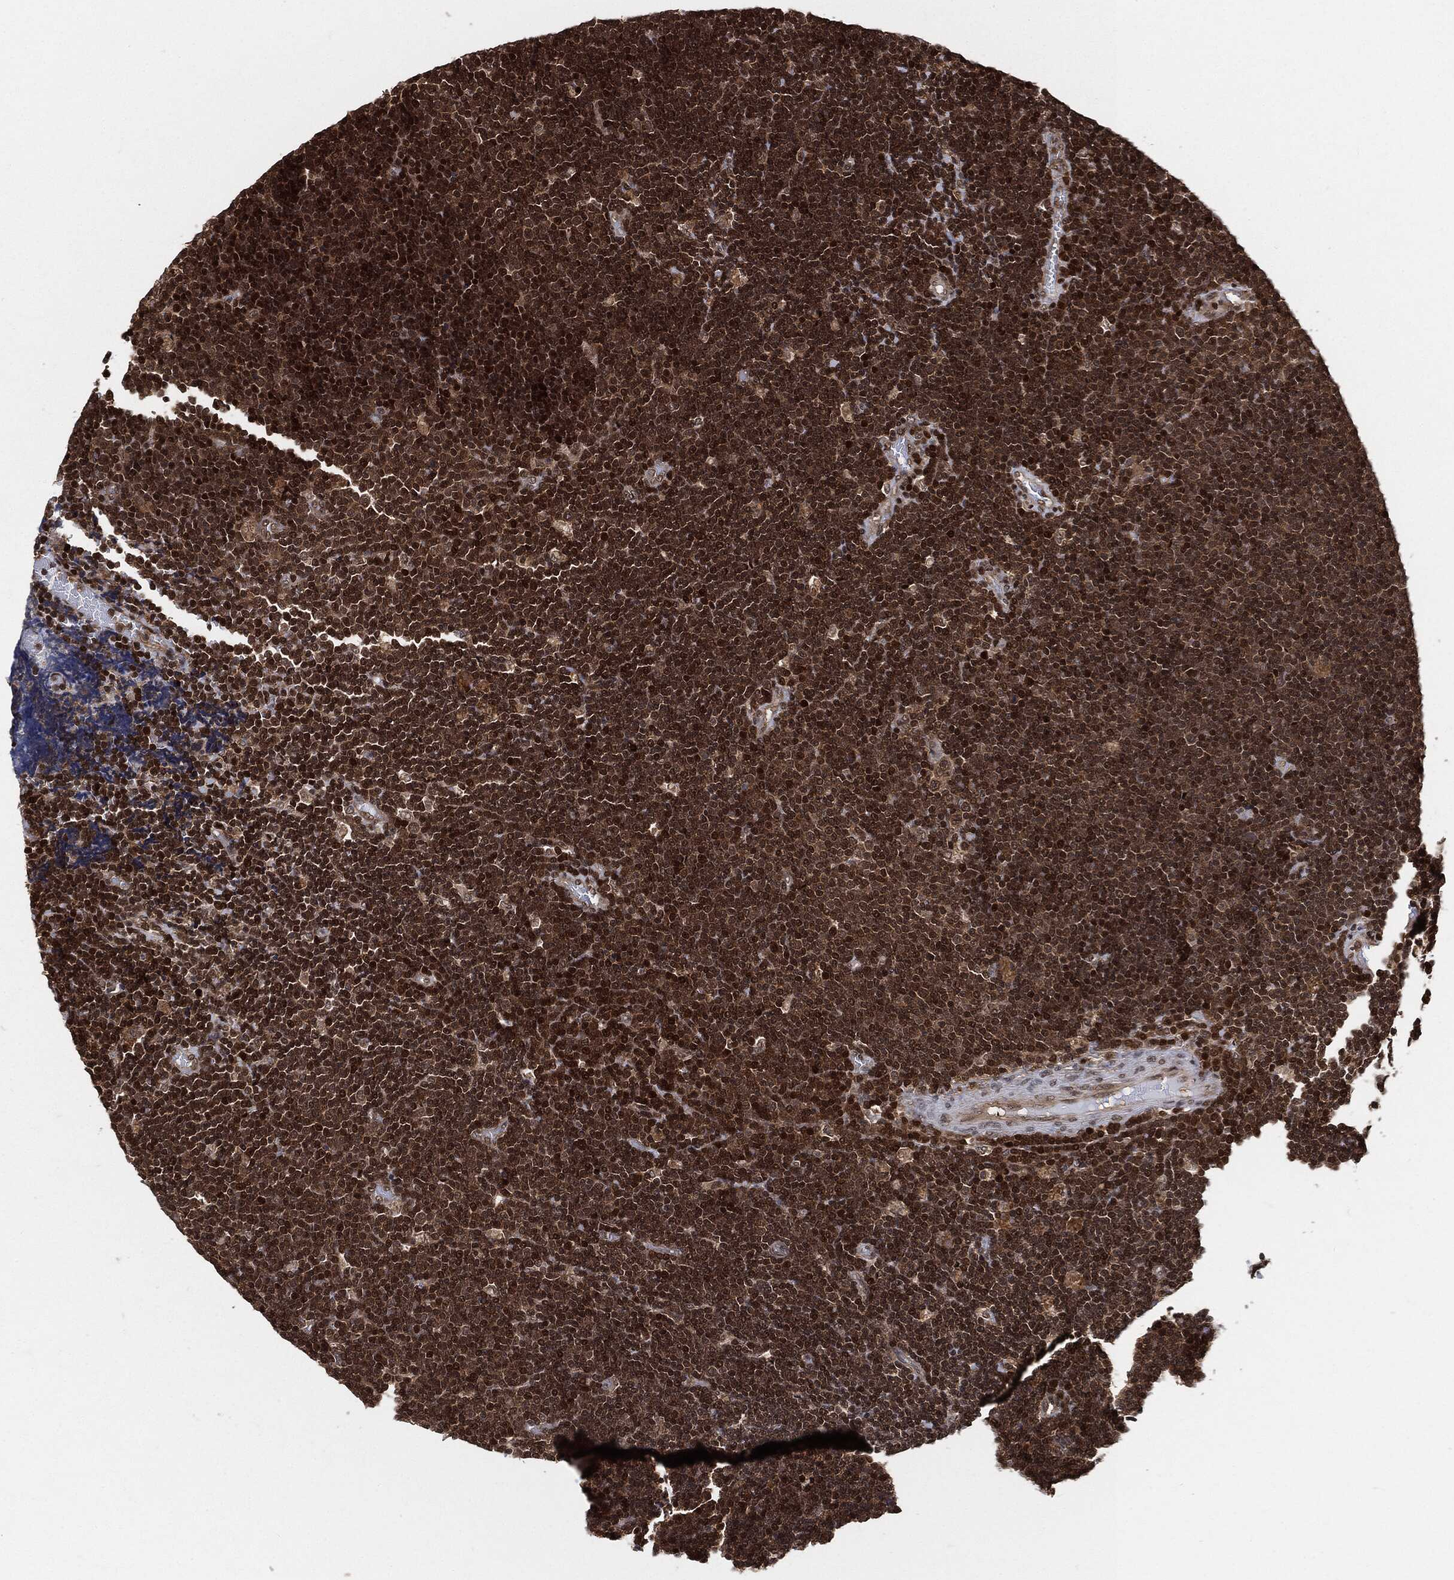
{"staining": {"intensity": "strong", "quantity": ">75%", "location": "cytoplasmic/membranous,nuclear"}, "tissue": "lymphoma", "cell_type": "Tumor cells", "image_type": "cancer", "snomed": [{"axis": "morphology", "description": "Malignant lymphoma, non-Hodgkin's type, Low grade"}, {"axis": "topography", "description": "Brain"}], "caption": "Malignant lymphoma, non-Hodgkin's type (low-grade) stained with IHC shows strong cytoplasmic/membranous and nuclear staining in about >75% of tumor cells. The staining is performed using DAB (3,3'-diaminobenzidine) brown chromogen to label protein expression. The nuclei are counter-stained blue using hematoxylin.", "gene": "CUTA", "patient": {"sex": "female", "age": 66}}